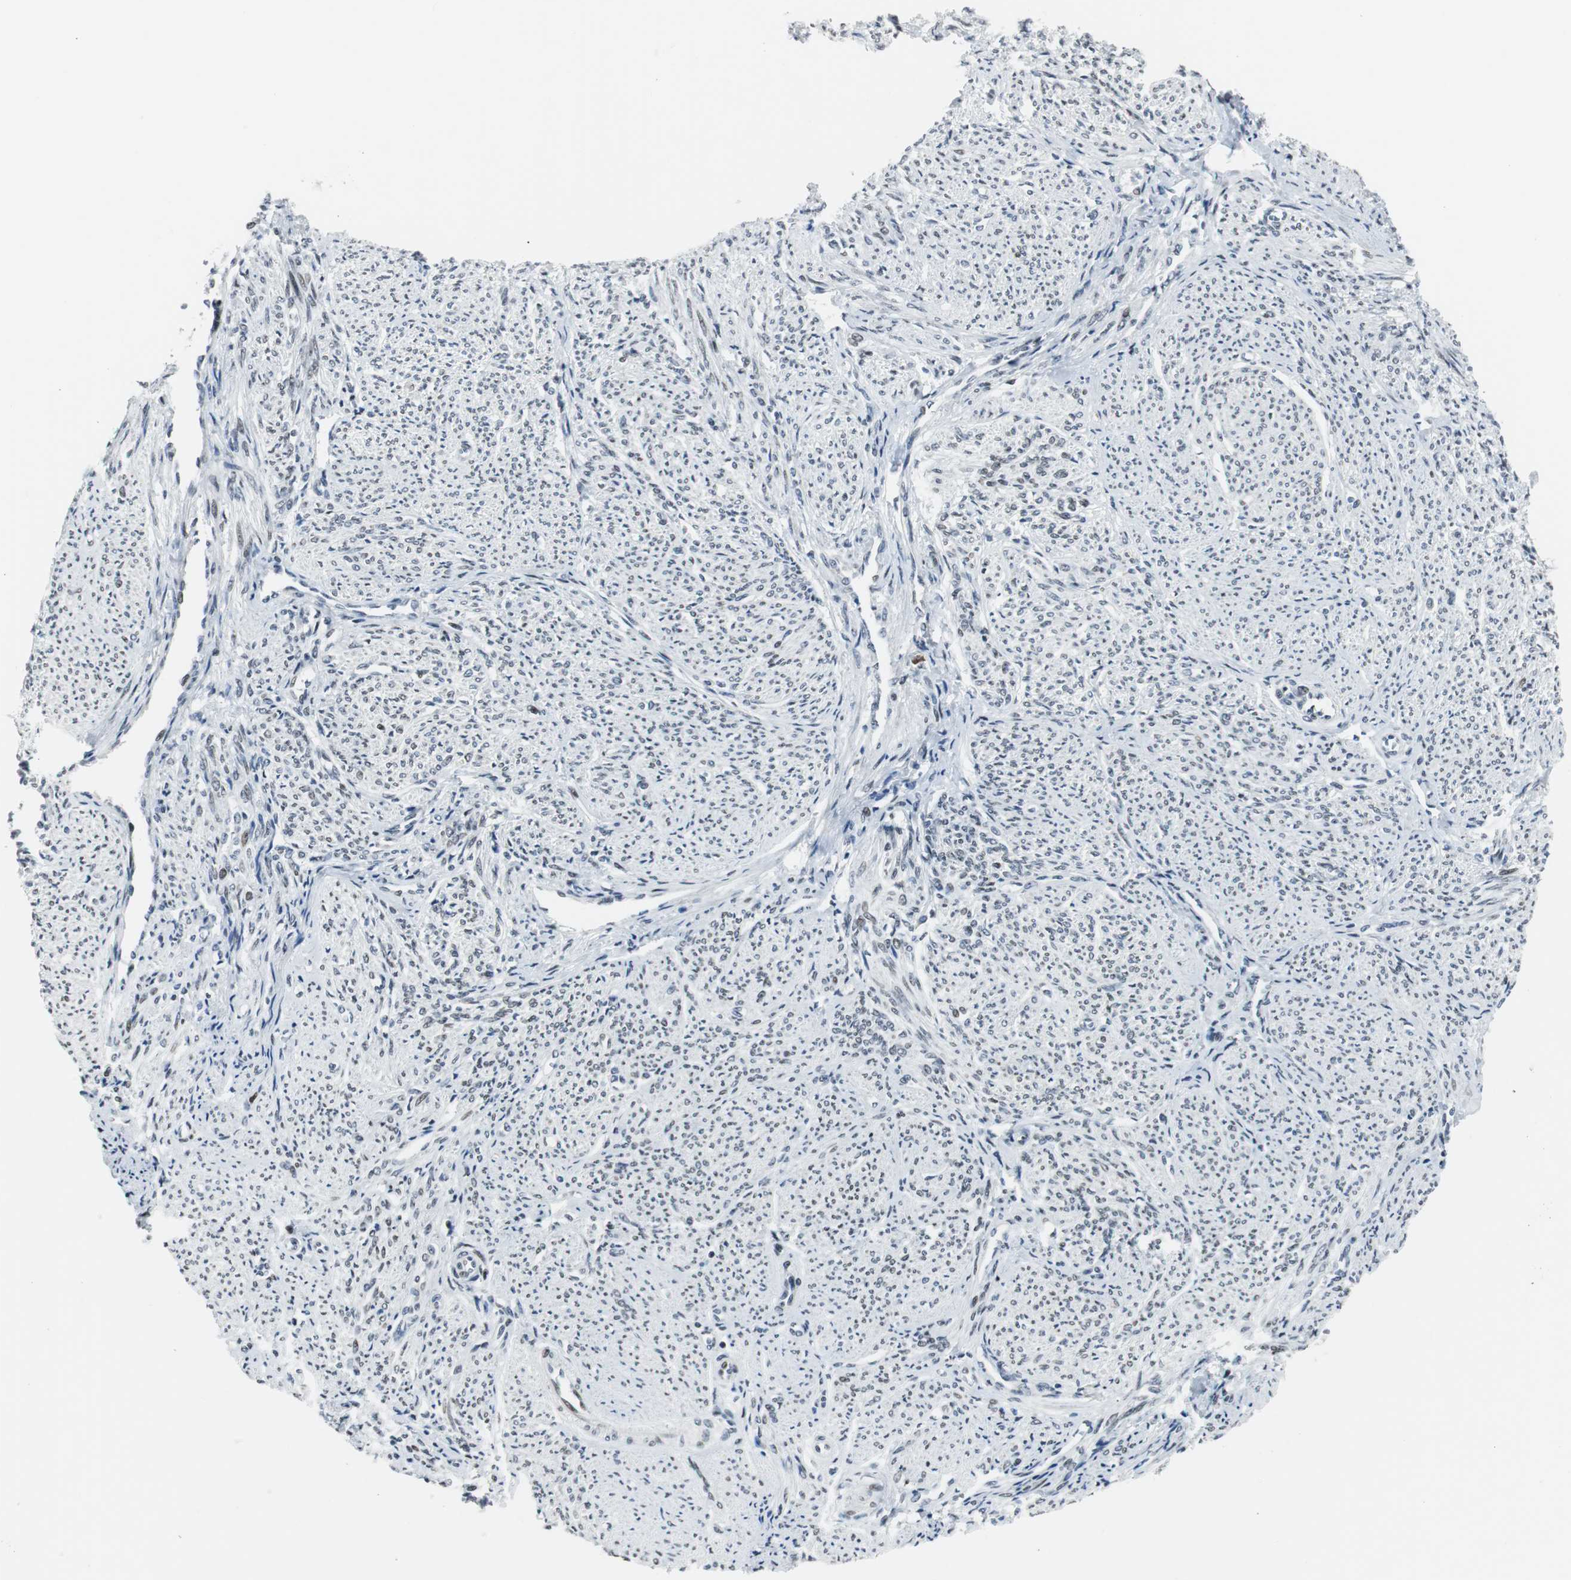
{"staining": {"intensity": "weak", "quantity": ">75%", "location": "nuclear"}, "tissue": "smooth muscle", "cell_type": "Smooth muscle cells", "image_type": "normal", "snomed": [{"axis": "morphology", "description": "Normal tissue, NOS"}, {"axis": "topography", "description": "Smooth muscle"}], "caption": "Immunohistochemistry (IHC) of normal human smooth muscle shows low levels of weak nuclear expression in approximately >75% of smooth muscle cells. The staining is performed using DAB brown chromogen to label protein expression. The nuclei are counter-stained blue using hematoxylin.", "gene": "MTA1", "patient": {"sex": "female", "age": 65}}